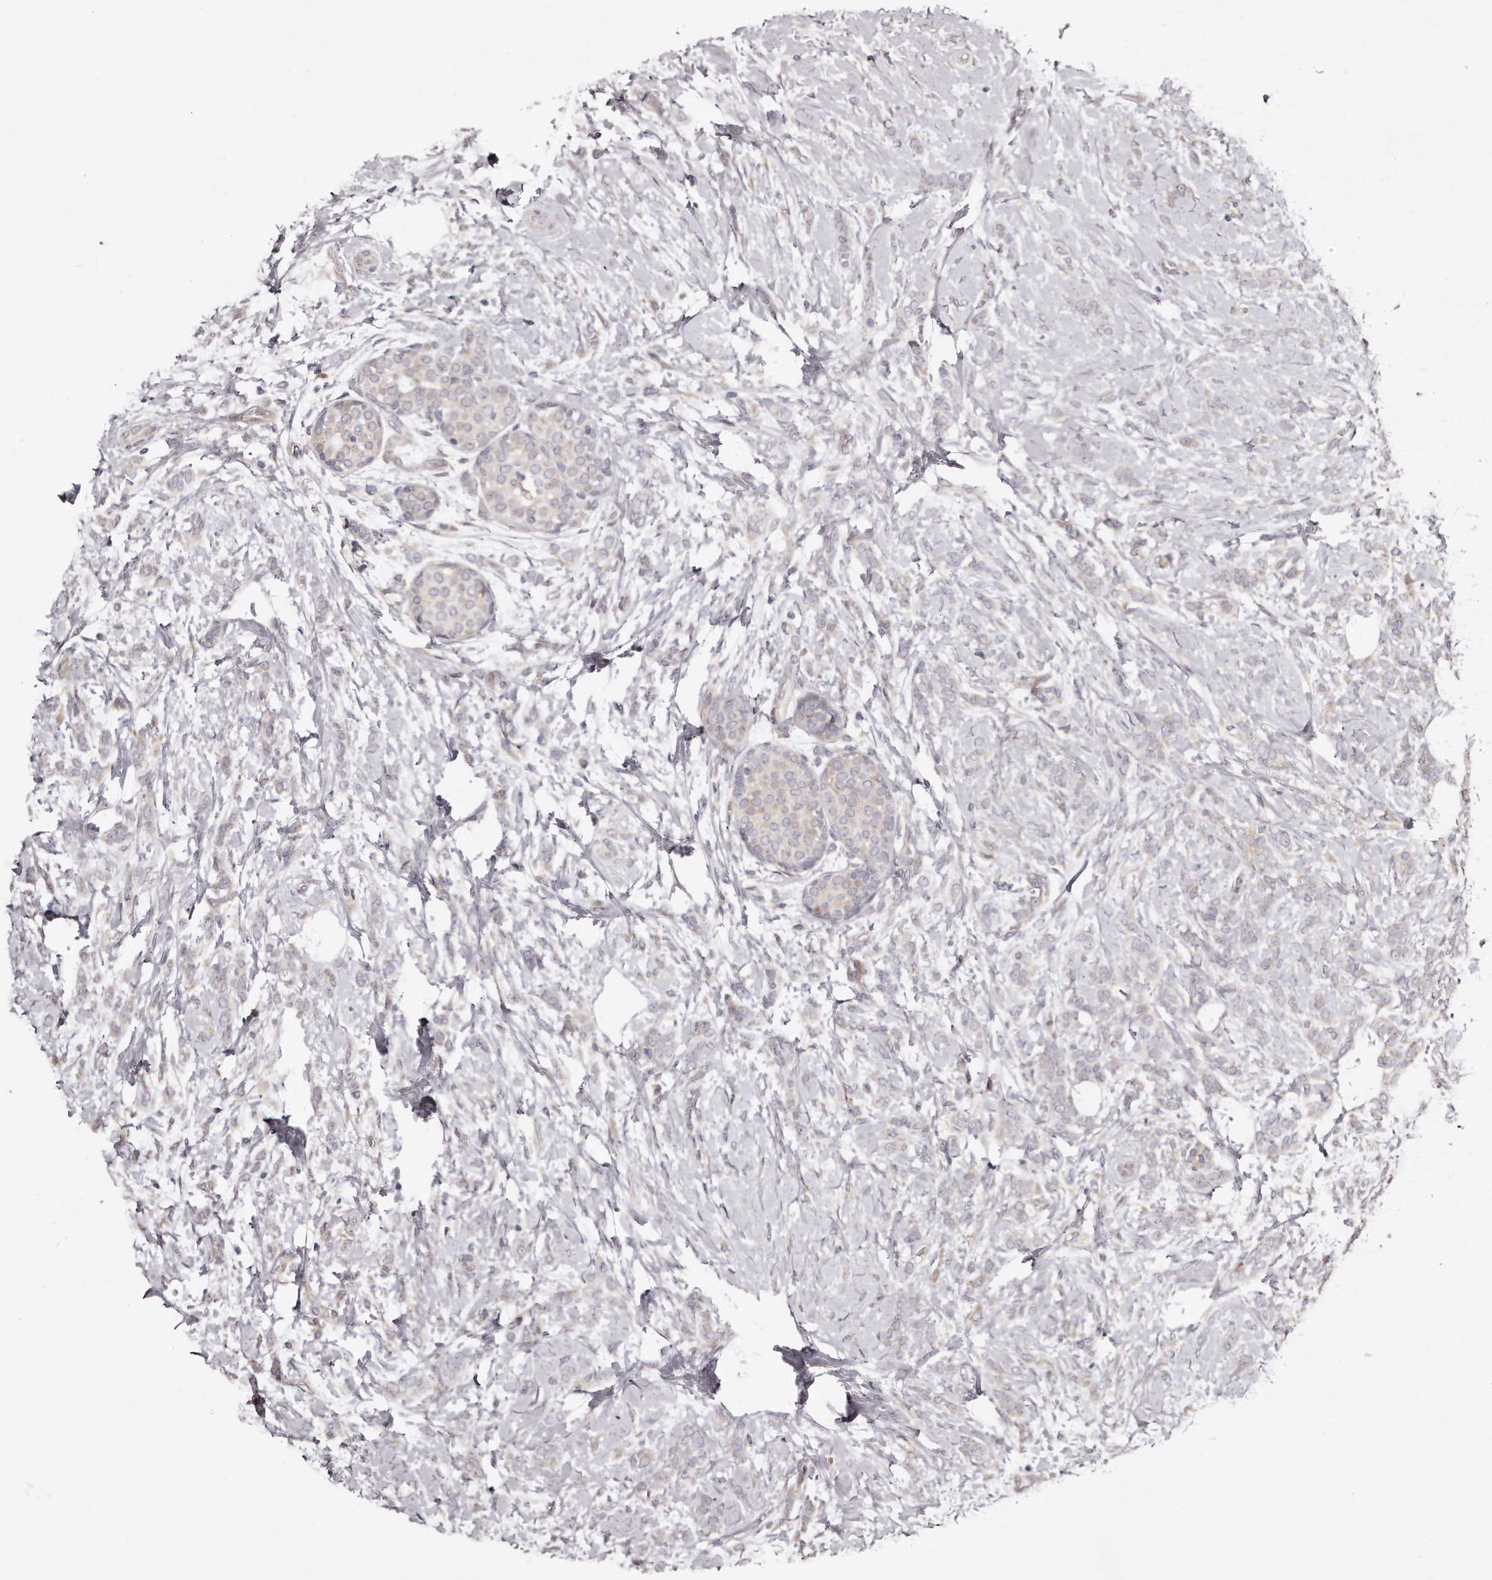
{"staining": {"intensity": "negative", "quantity": "none", "location": "none"}, "tissue": "breast cancer", "cell_type": "Tumor cells", "image_type": "cancer", "snomed": [{"axis": "morphology", "description": "Lobular carcinoma, in situ"}, {"axis": "morphology", "description": "Lobular carcinoma"}, {"axis": "topography", "description": "Breast"}], "caption": "High power microscopy histopathology image of an immunohistochemistry histopathology image of breast cancer (lobular carcinoma in situ), revealing no significant staining in tumor cells.", "gene": "TRAPPC14", "patient": {"sex": "female", "age": 41}}